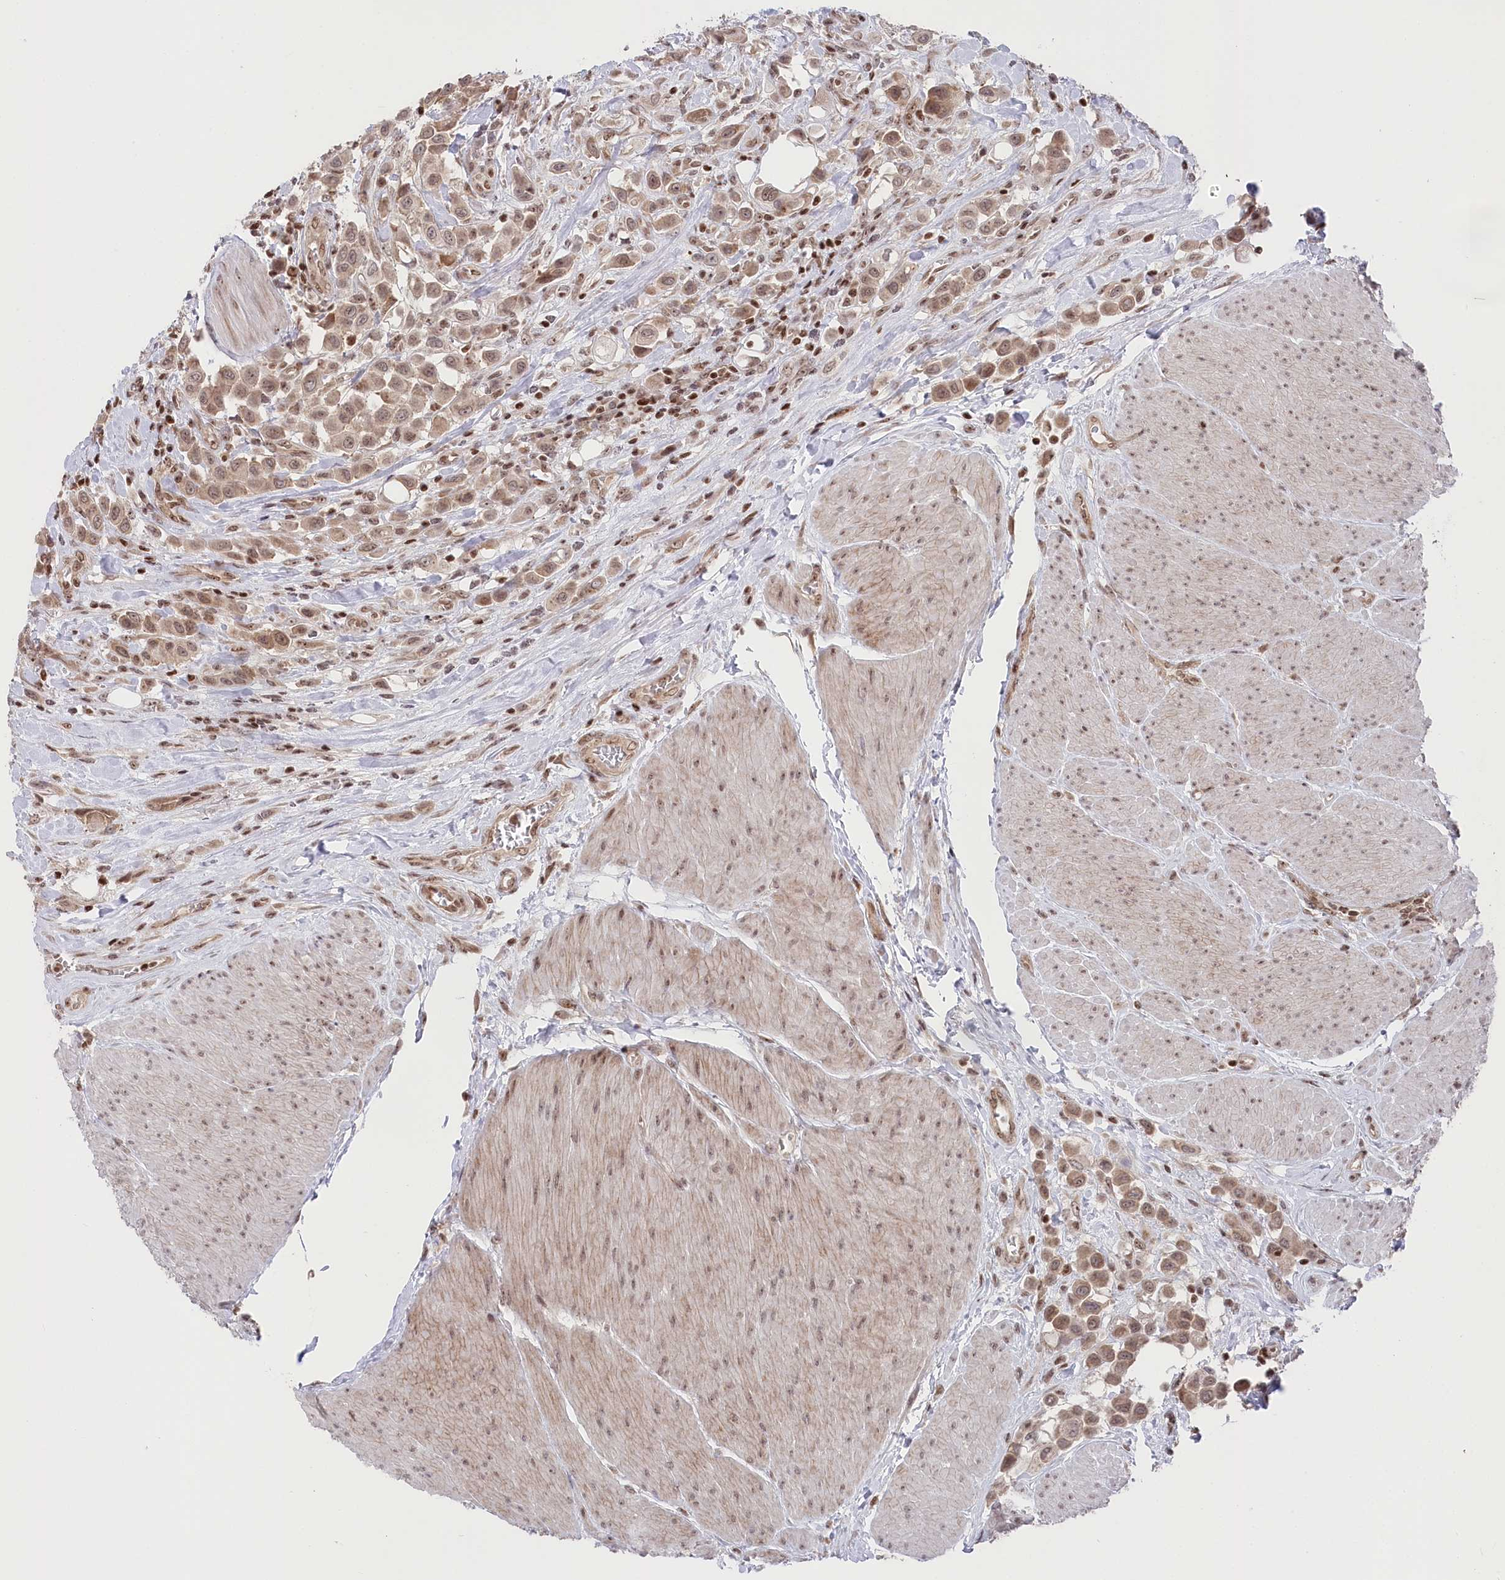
{"staining": {"intensity": "weak", "quantity": ">75%", "location": "cytoplasmic/membranous,nuclear"}, "tissue": "urothelial cancer", "cell_type": "Tumor cells", "image_type": "cancer", "snomed": [{"axis": "morphology", "description": "Urothelial carcinoma, High grade"}, {"axis": "topography", "description": "Urinary bladder"}], "caption": "An image of human high-grade urothelial carcinoma stained for a protein exhibits weak cytoplasmic/membranous and nuclear brown staining in tumor cells. The staining was performed using DAB, with brown indicating positive protein expression. Nuclei are stained blue with hematoxylin.", "gene": "CGGBP1", "patient": {"sex": "male", "age": 50}}